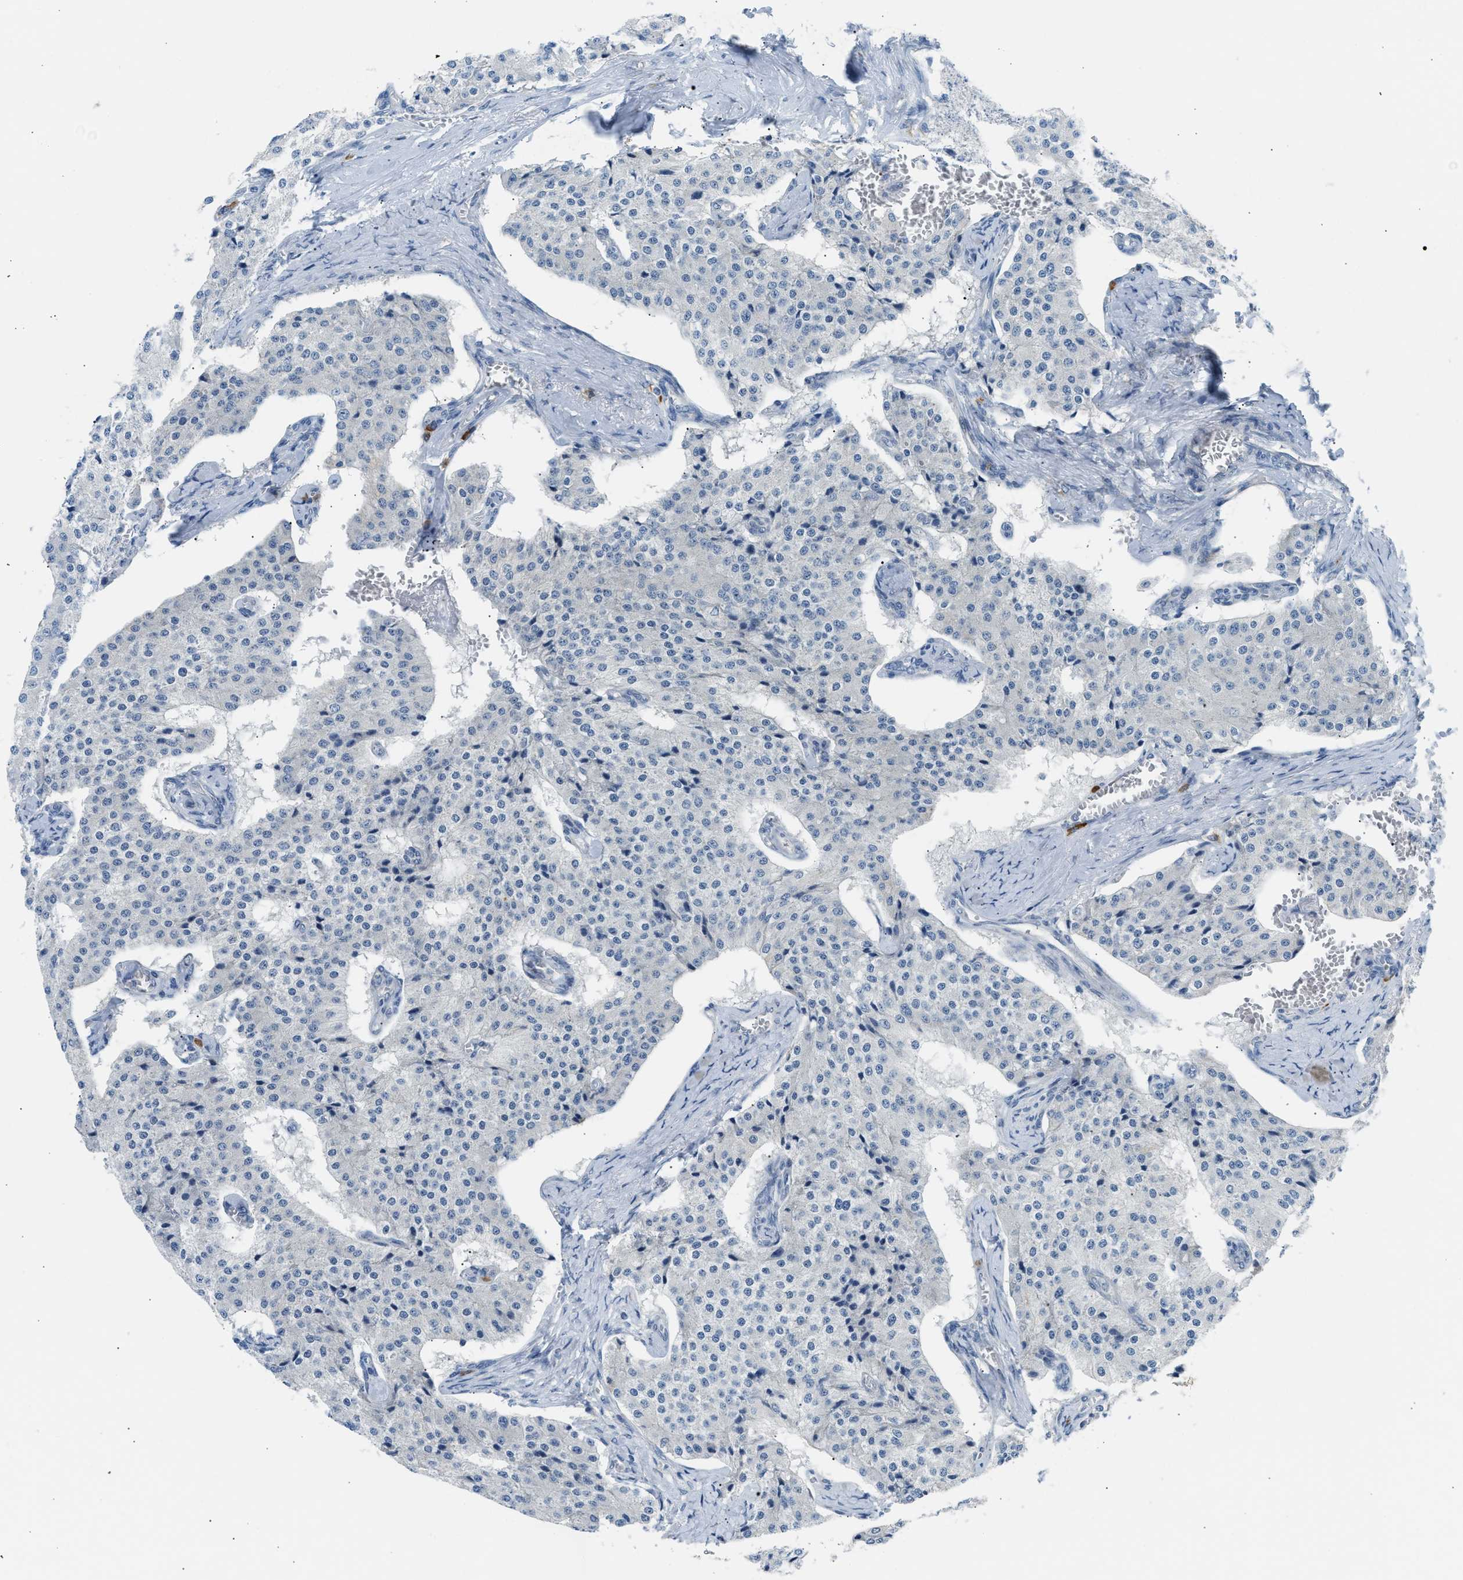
{"staining": {"intensity": "negative", "quantity": "none", "location": "none"}, "tissue": "carcinoid", "cell_type": "Tumor cells", "image_type": "cancer", "snomed": [{"axis": "morphology", "description": "Carcinoid, malignant, NOS"}, {"axis": "topography", "description": "Colon"}], "caption": "This is an immunohistochemistry (IHC) micrograph of carcinoid. There is no positivity in tumor cells.", "gene": "KCNC2", "patient": {"sex": "female", "age": 52}}